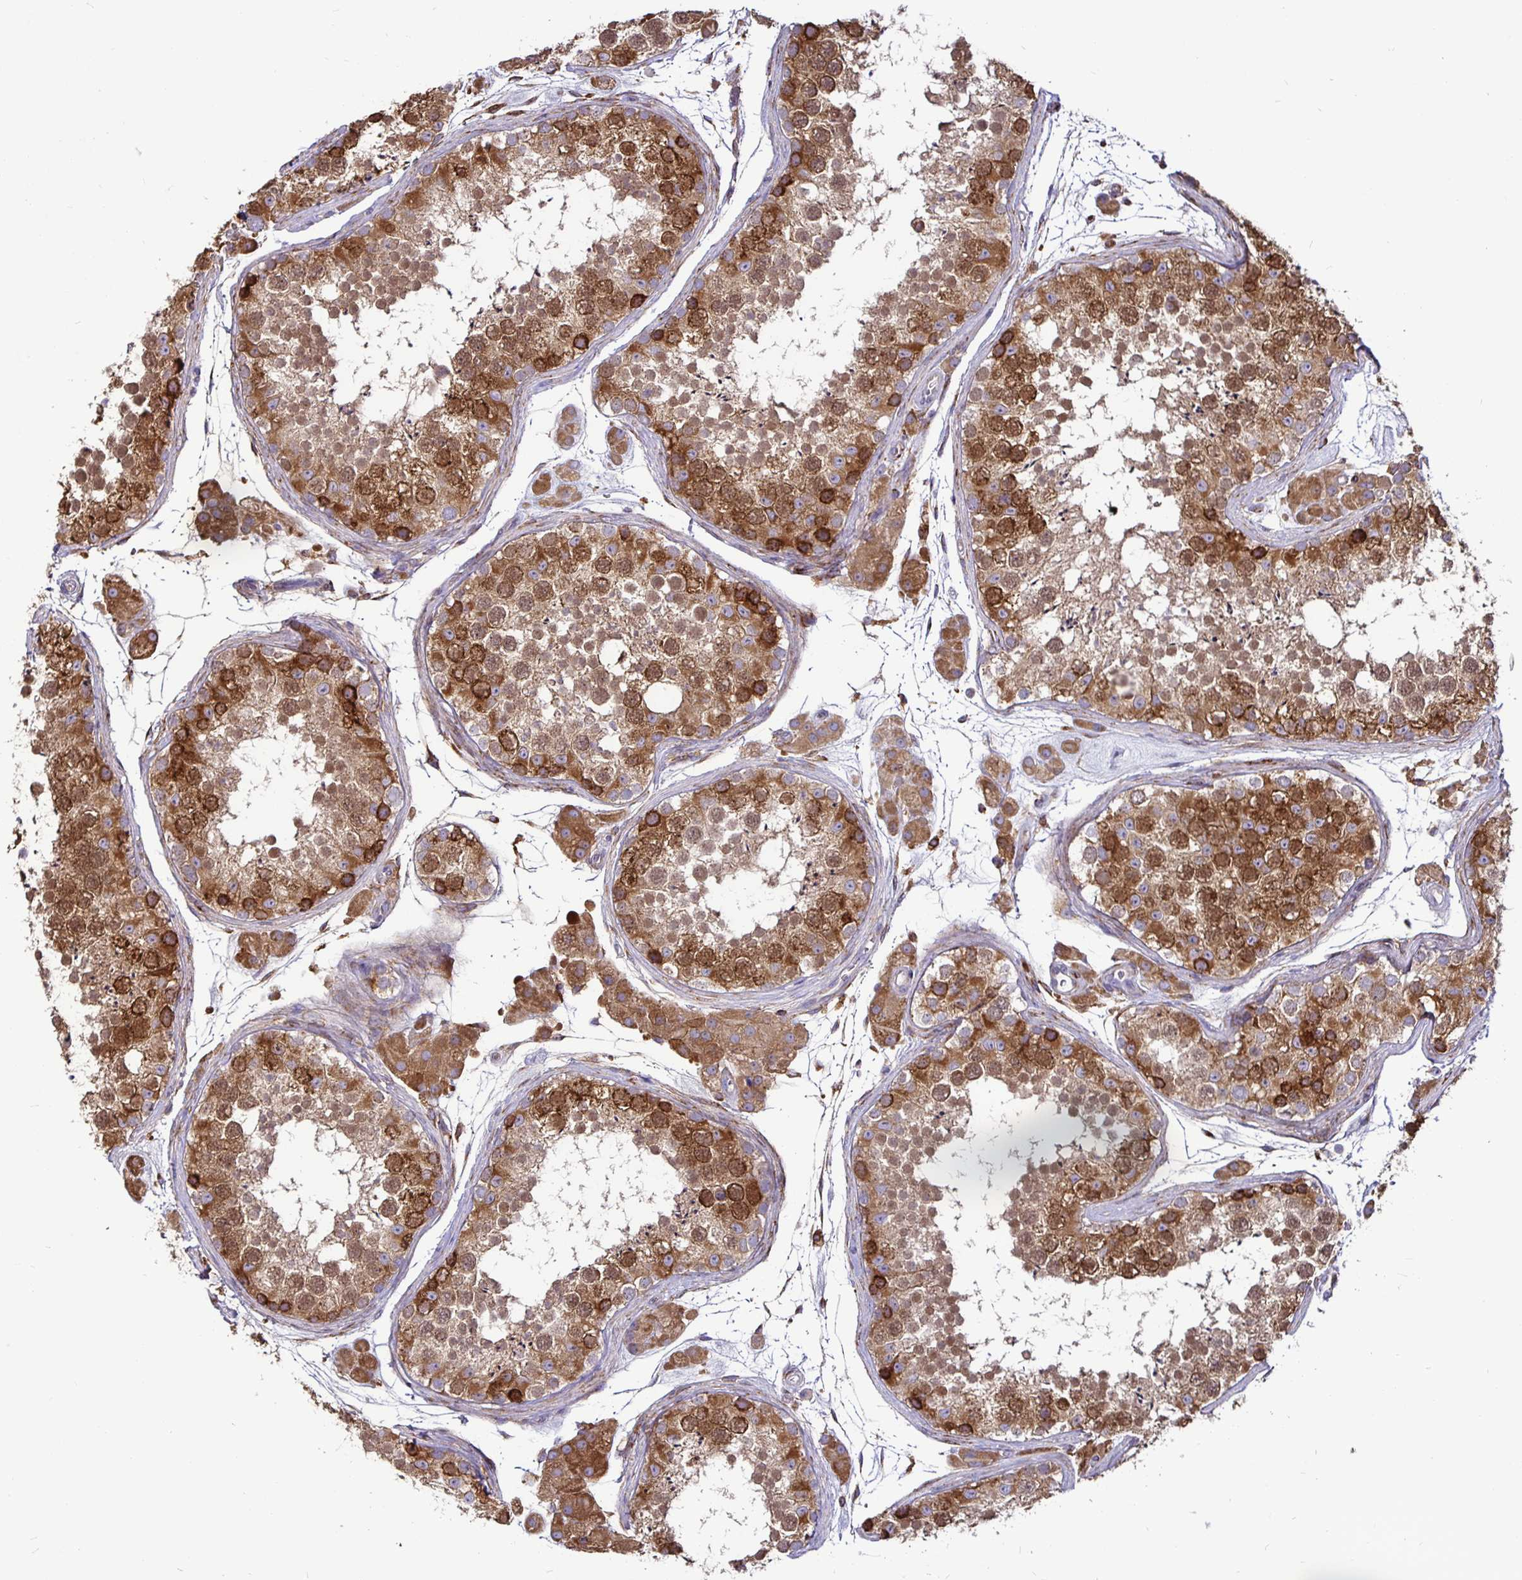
{"staining": {"intensity": "strong", "quantity": ">75%", "location": "cytoplasmic/membranous,nuclear"}, "tissue": "testis", "cell_type": "Cells in seminiferous ducts", "image_type": "normal", "snomed": [{"axis": "morphology", "description": "Normal tissue, NOS"}, {"axis": "topography", "description": "Testis"}], "caption": "Testis stained with a brown dye displays strong cytoplasmic/membranous,nuclear positive staining in about >75% of cells in seminiferous ducts.", "gene": "P4HA2", "patient": {"sex": "male", "age": 41}}